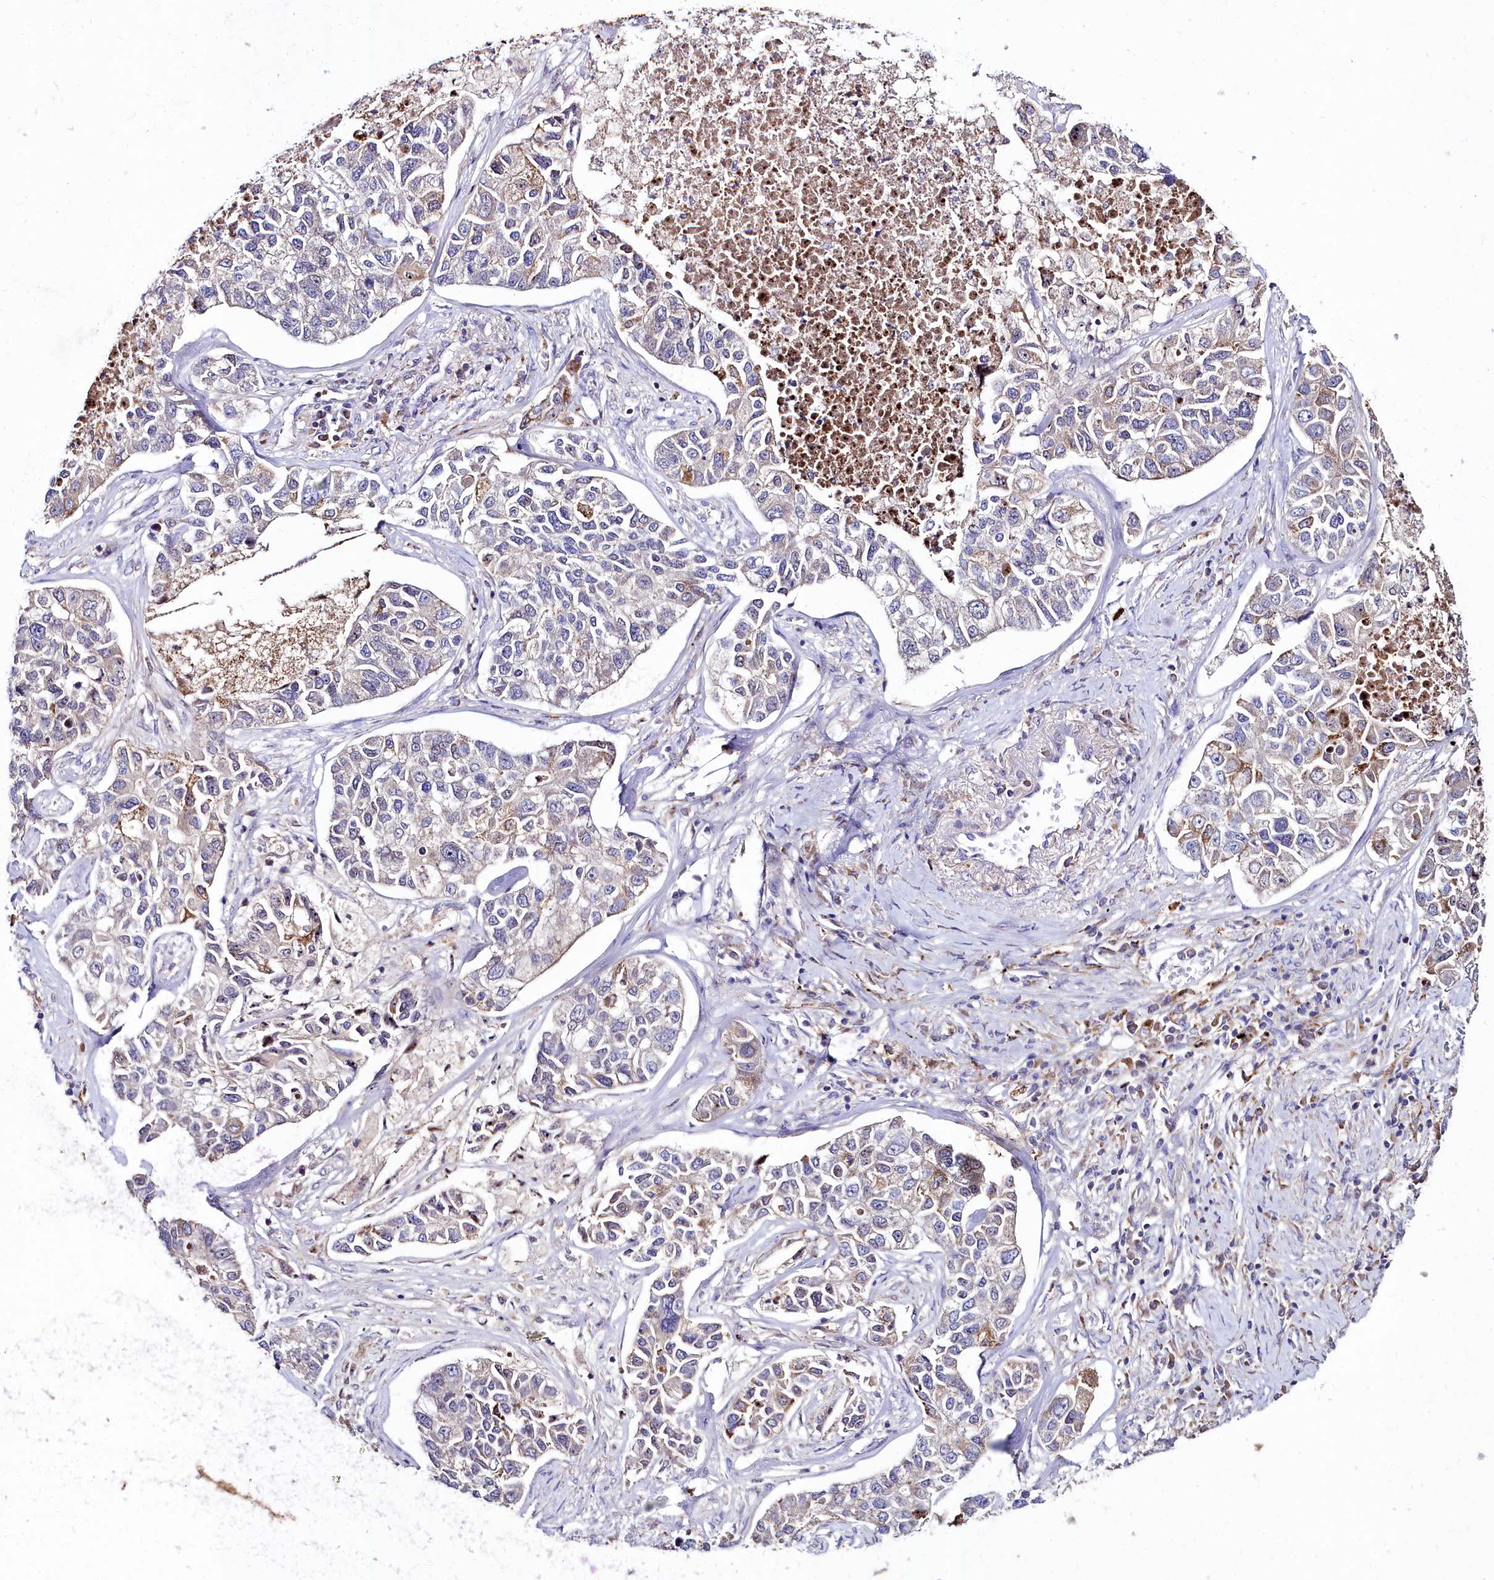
{"staining": {"intensity": "negative", "quantity": "none", "location": "none"}, "tissue": "lung cancer", "cell_type": "Tumor cells", "image_type": "cancer", "snomed": [{"axis": "morphology", "description": "Adenocarcinoma, NOS"}, {"axis": "topography", "description": "Lung"}], "caption": "Tumor cells show no significant protein positivity in lung cancer (adenocarcinoma). Brightfield microscopy of immunohistochemistry (IHC) stained with DAB (3,3'-diaminobenzidine) (brown) and hematoxylin (blue), captured at high magnification.", "gene": "AMBRA1", "patient": {"sex": "male", "age": 49}}